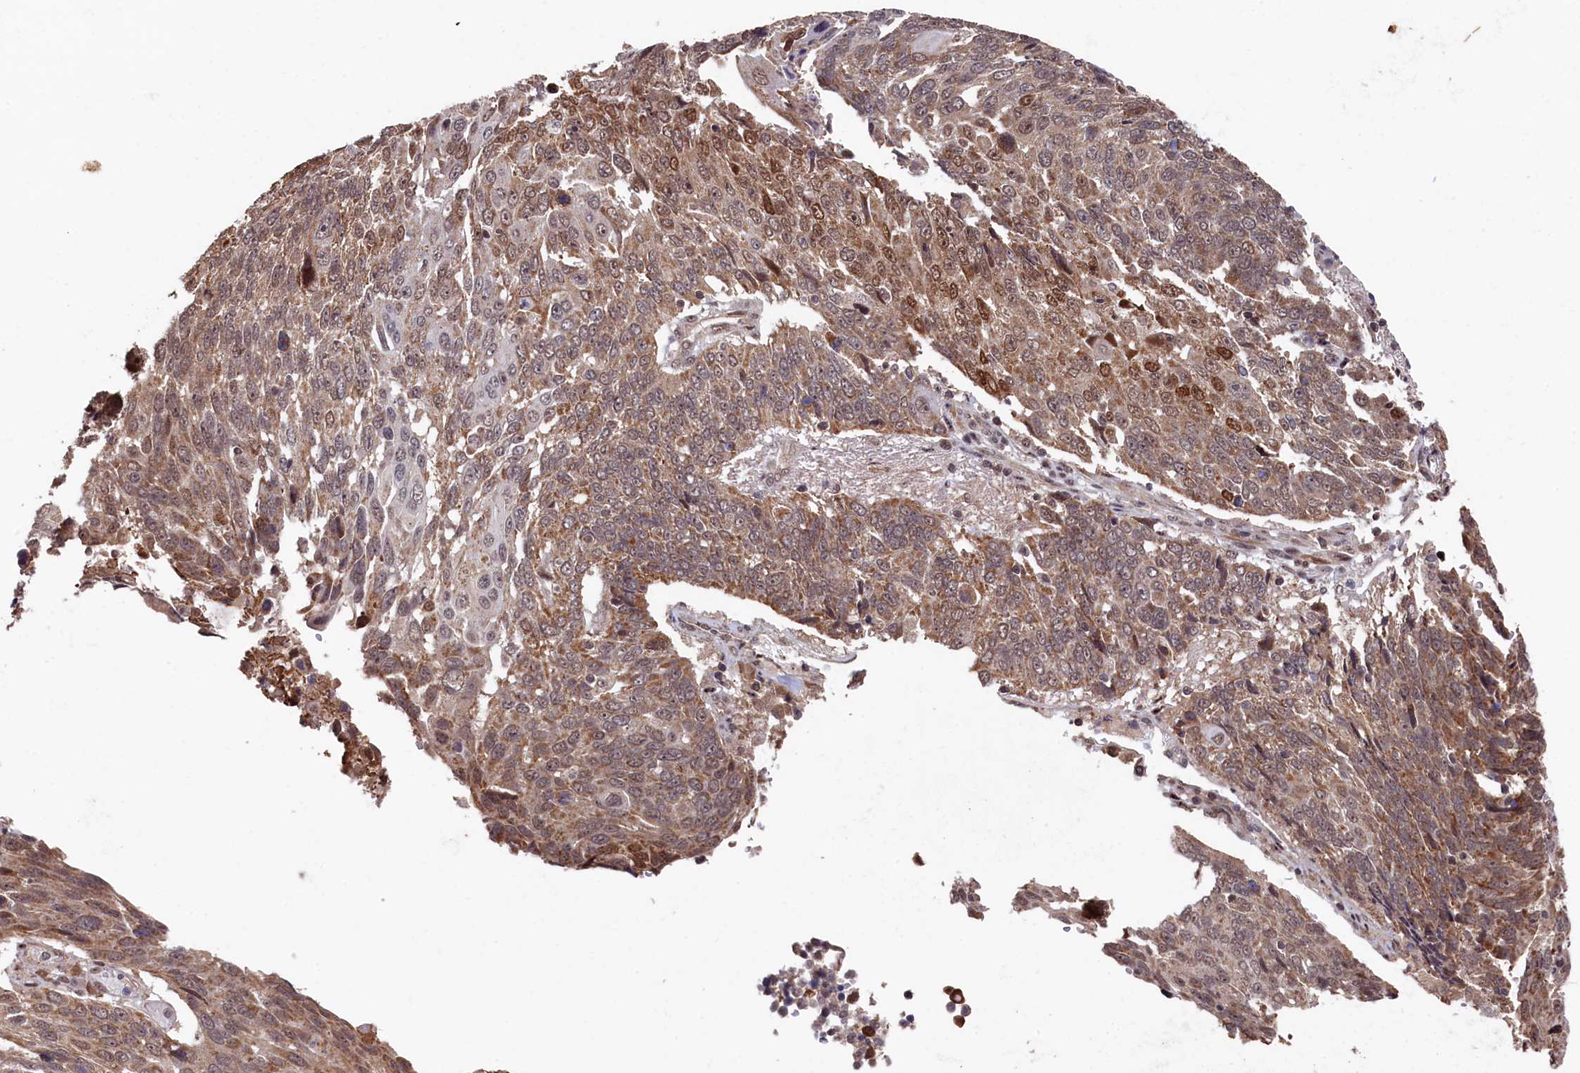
{"staining": {"intensity": "moderate", "quantity": ">75%", "location": "cytoplasmic/membranous,nuclear"}, "tissue": "lung cancer", "cell_type": "Tumor cells", "image_type": "cancer", "snomed": [{"axis": "morphology", "description": "Squamous cell carcinoma, NOS"}, {"axis": "topography", "description": "Lung"}], "caption": "A high-resolution photomicrograph shows immunohistochemistry (IHC) staining of lung squamous cell carcinoma, which demonstrates moderate cytoplasmic/membranous and nuclear expression in approximately >75% of tumor cells. The protein of interest is stained brown, and the nuclei are stained in blue (DAB (3,3'-diaminobenzidine) IHC with brightfield microscopy, high magnification).", "gene": "CLPX", "patient": {"sex": "male", "age": 66}}